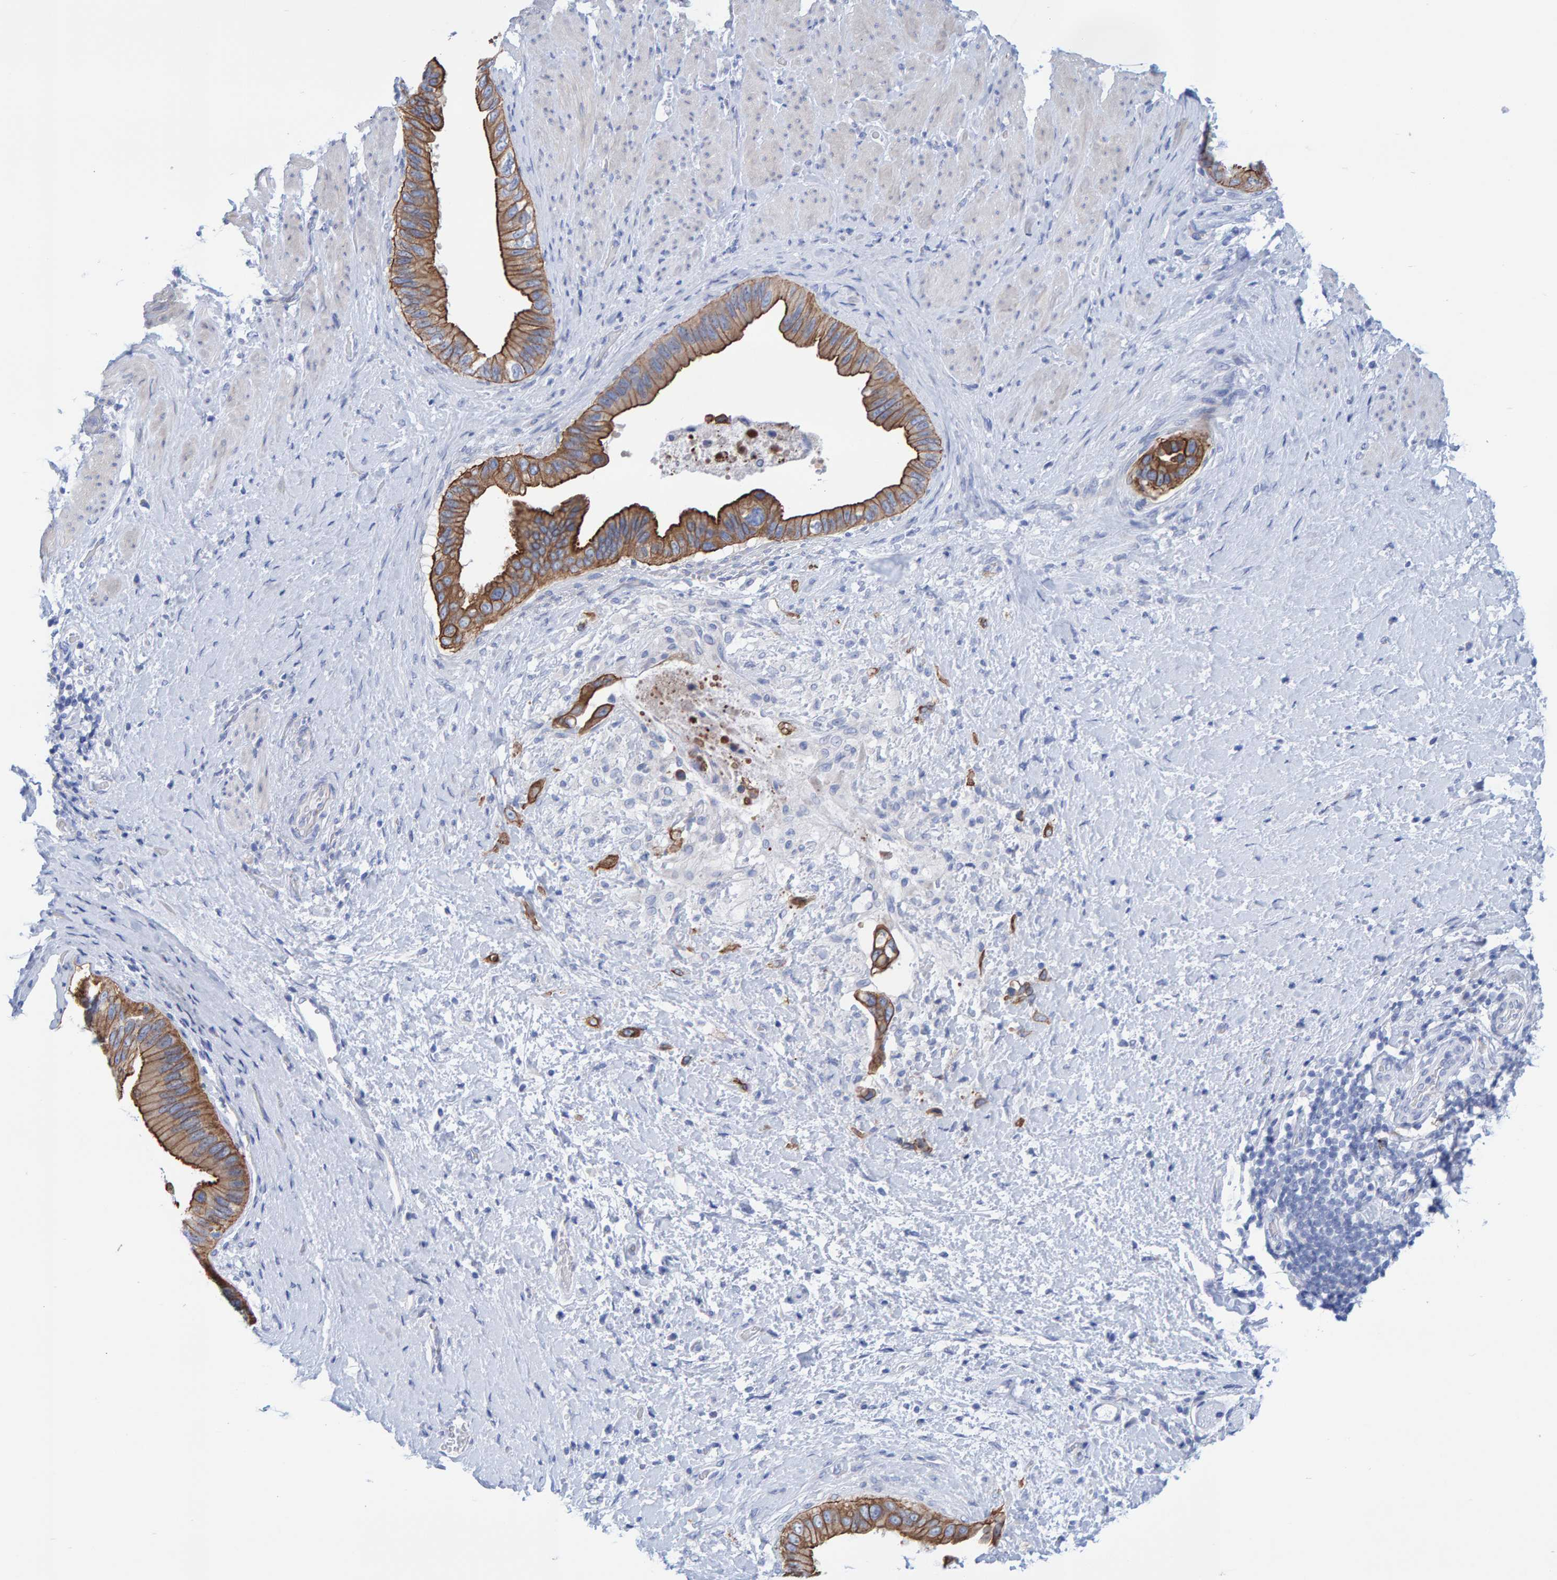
{"staining": {"intensity": "moderate", "quantity": ">75%", "location": "cytoplasmic/membranous"}, "tissue": "pancreatic cancer", "cell_type": "Tumor cells", "image_type": "cancer", "snomed": [{"axis": "morphology", "description": "Adenocarcinoma, NOS"}, {"axis": "topography", "description": "Pancreas"}], "caption": "Pancreatic cancer (adenocarcinoma) tissue exhibits moderate cytoplasmic/membranous positivity in approximately >75% of tumor cells", "gene": "JAKMIP3", "patient": {"sex": "female", "age": 56}}